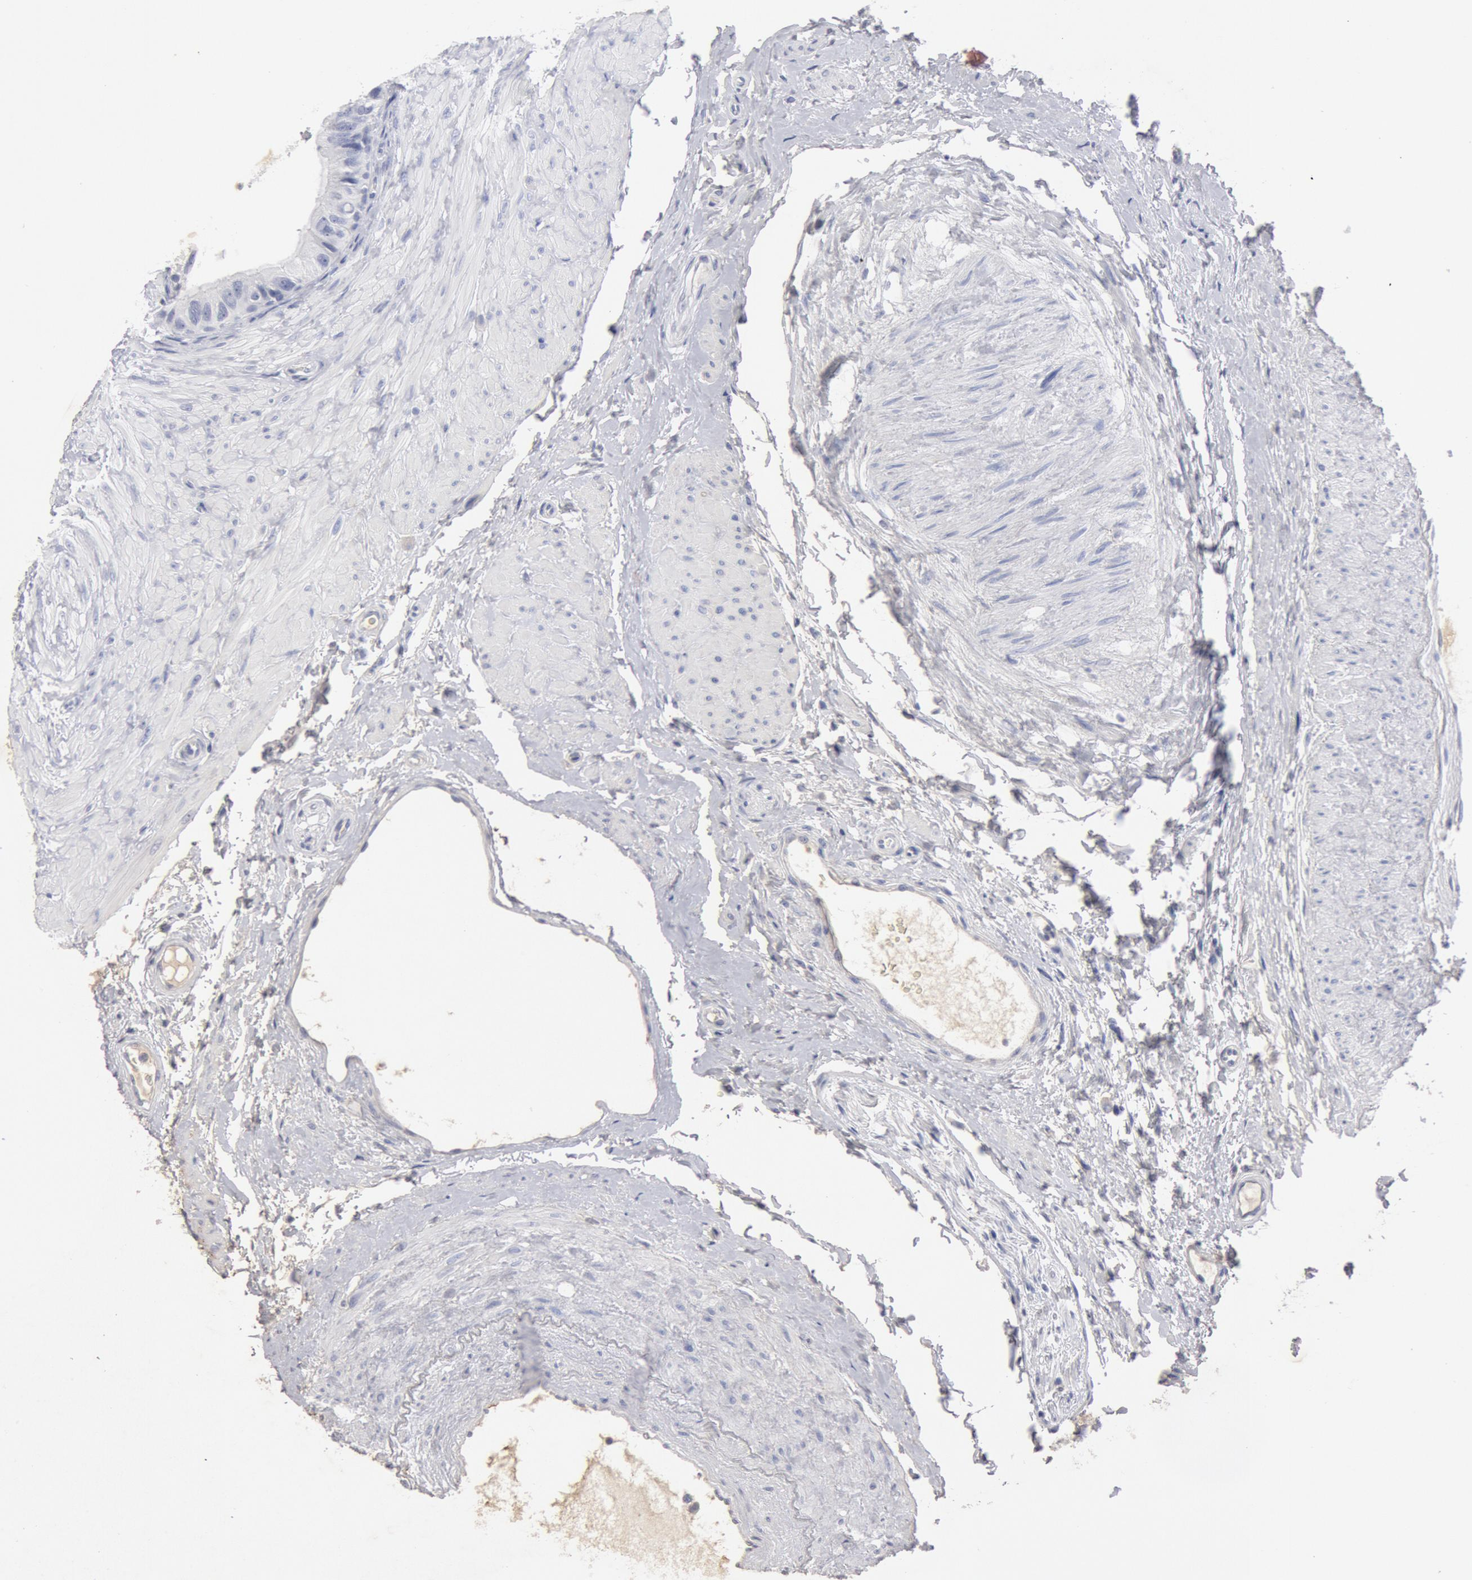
{"staining": {"intensity": "negative", "quantity": "none", "location": "none"}, "tissue": "epididymis", "cell_type": "Glandular cells", "image_type": "normal", "snomed": [{"axis": "morphology", "description": "Normal tissue, NOS"}, {"axis": "topography", "description": "Epididymis"}], "caption": "Micrograph shows no significant protein staining in glandular cells of benign epididymis. (DAB (3,3'-diaminobenzidine) immunohistochemistry (IHC) with hematoxylin counter stain).", "gene": "FOXA2", "patient": {"sex": "male", "age": 68}}